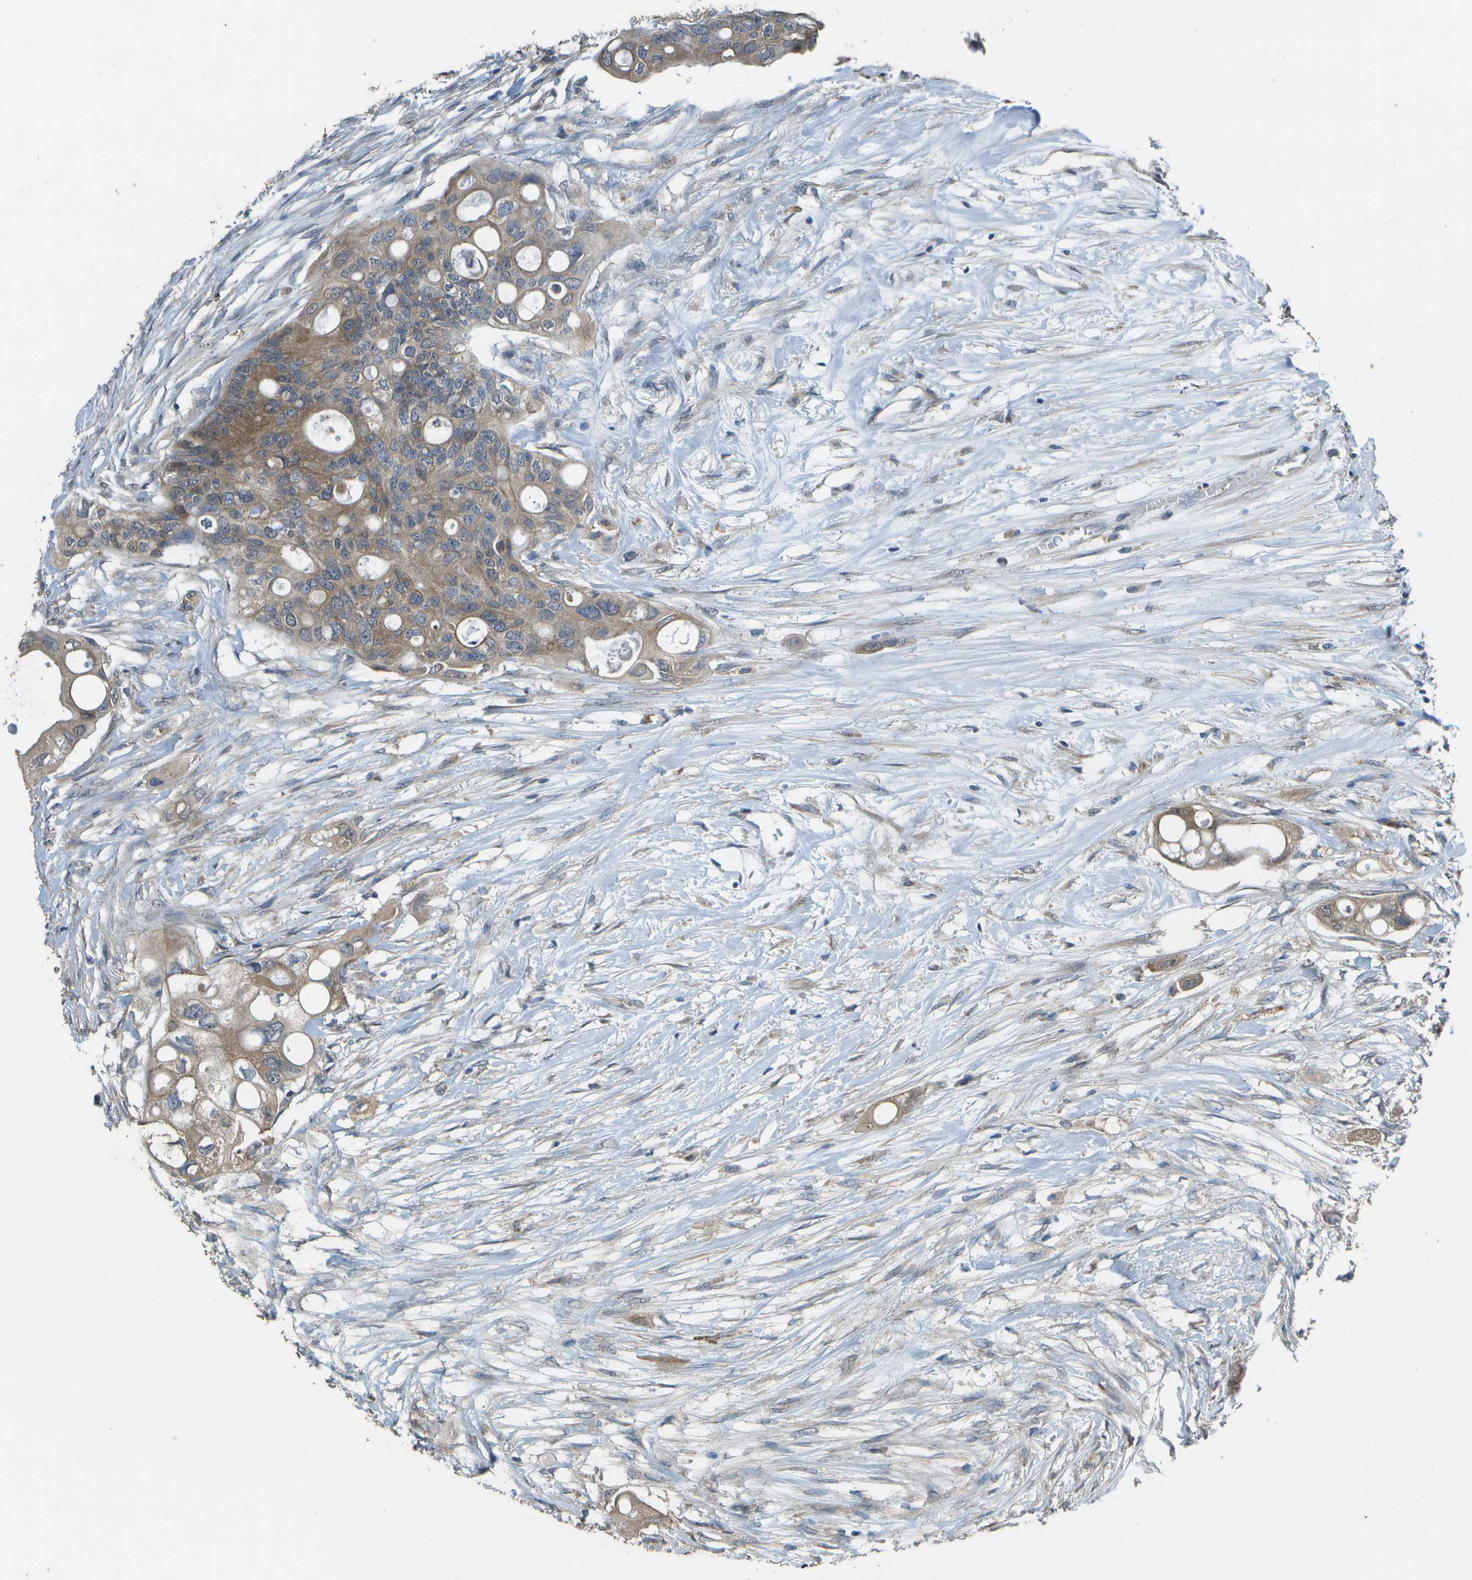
{"staining": {"intensity": "moderate", "quantity": ">75%", "location": "cytoplasmic/membranous"}, "tissue": "colorectal cancer", "cell_type": "Tumor cells", "image_type": "cancer", "snomed": [{"axis": "morphology", "description": "Adenocarcinoma, NOS"}, {"axis": "topography", "description": "Colon"}], "caption": "Colorectal adenocarcinoma tissue demonstrates moderate cytoplasmic/membranous expression in about >75% of tumor cells (IHC, brightfield microscopy, high magnification).", "gene": "CLNS1A", "patient": {"sex": "female", "age": 57}}